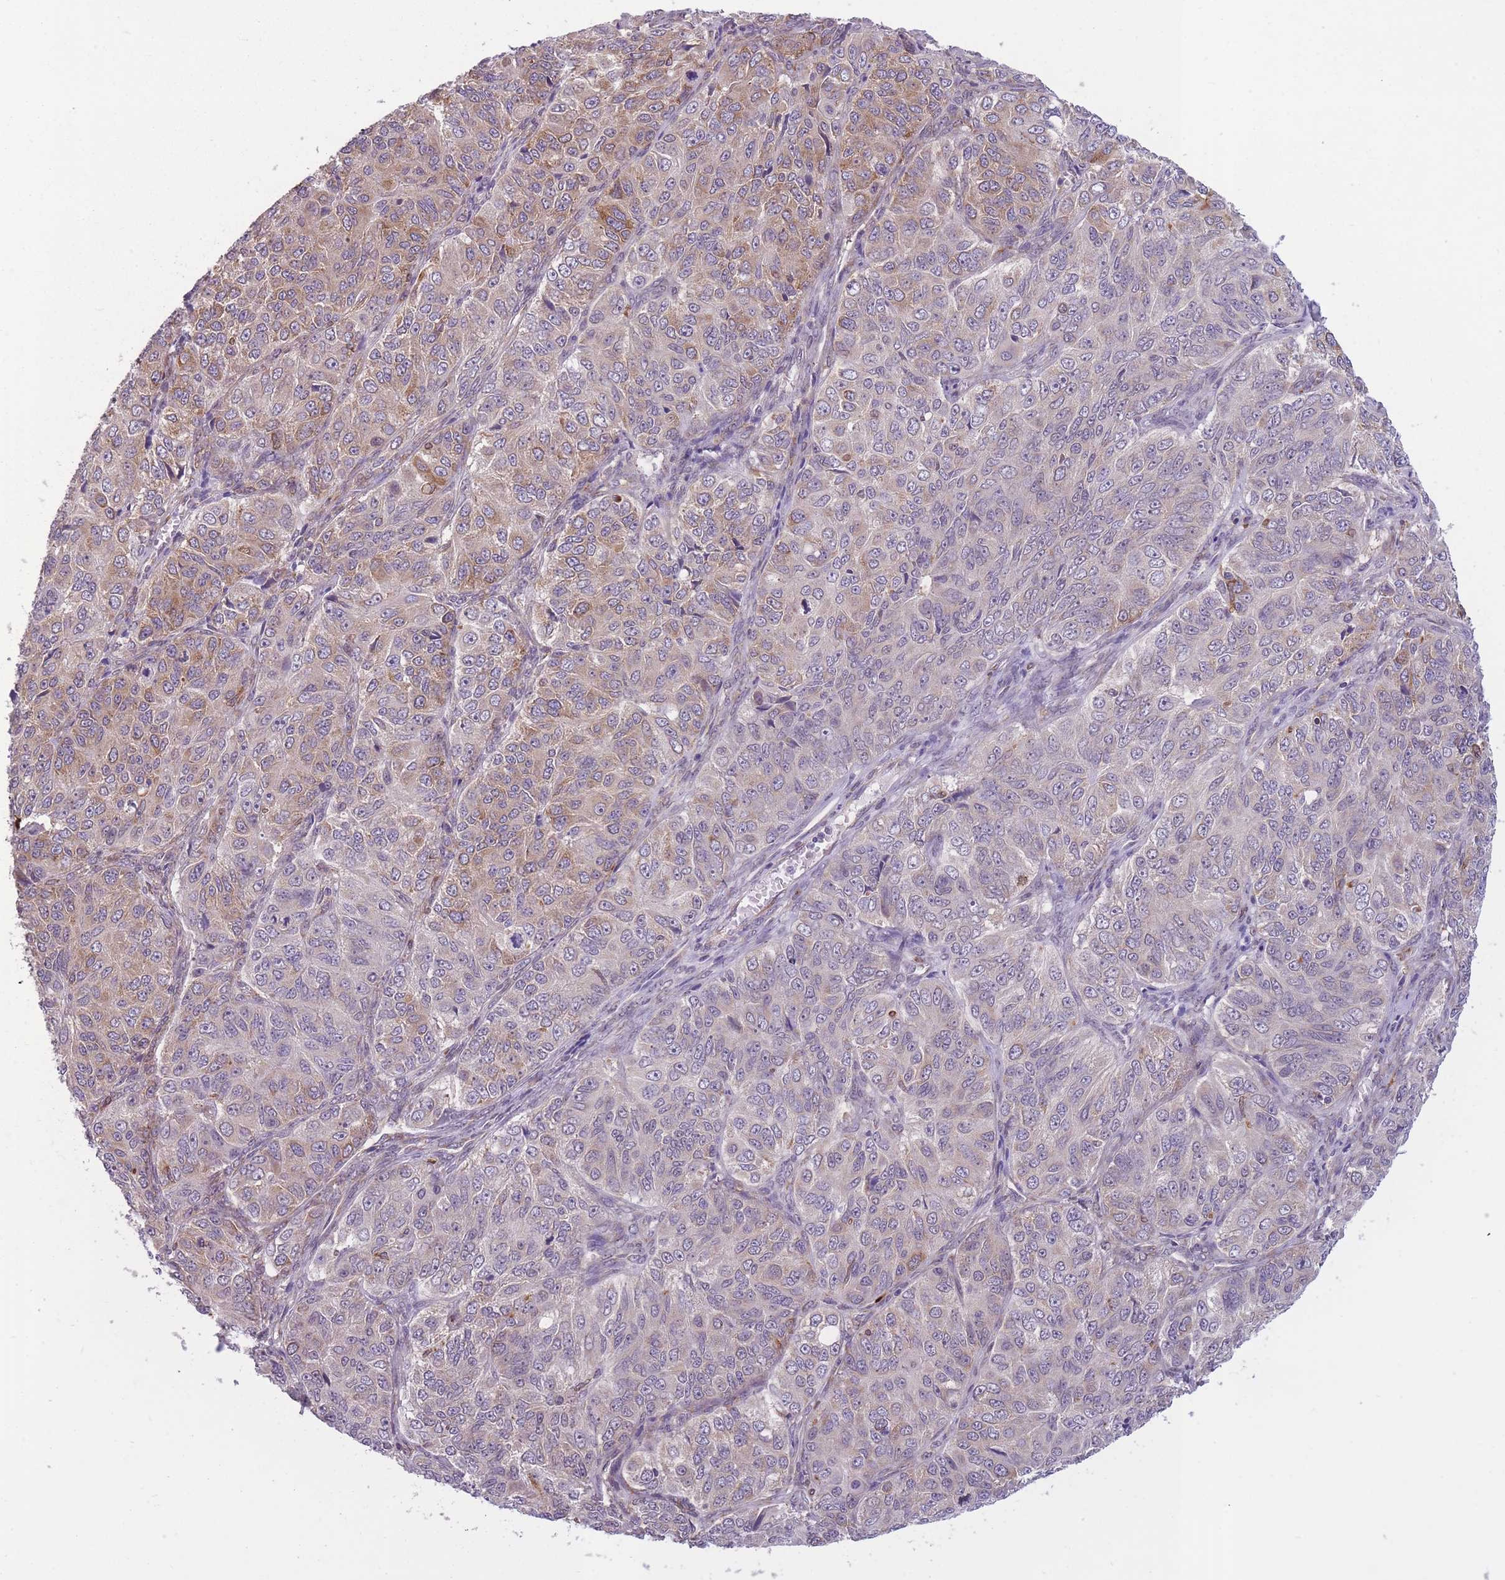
{"staining": {"intensity": "moderate", "quantity": "<25%", "location": "cytoplasmic/membranous"}, "tissue": "ovarian cancer", "cell_type": "Tumor cells", "image_type": "cancer", "snomed": [{"axis": "morphology", "description": "Carcinoma, endometroid"}, {"axis": "topography", "description": "Ovary"}], "caption": "Tumor cells exhibit low levels of moderate cytoplasmic/membranous expression in approximately <25% of cells in human ovarian cancer (endometroid carcinoma). (brown staining indicates protein expression, while blue staining denotes nuclei).", "gene": "TMEM121", "patient": {"sex": "female", "age": 51}}